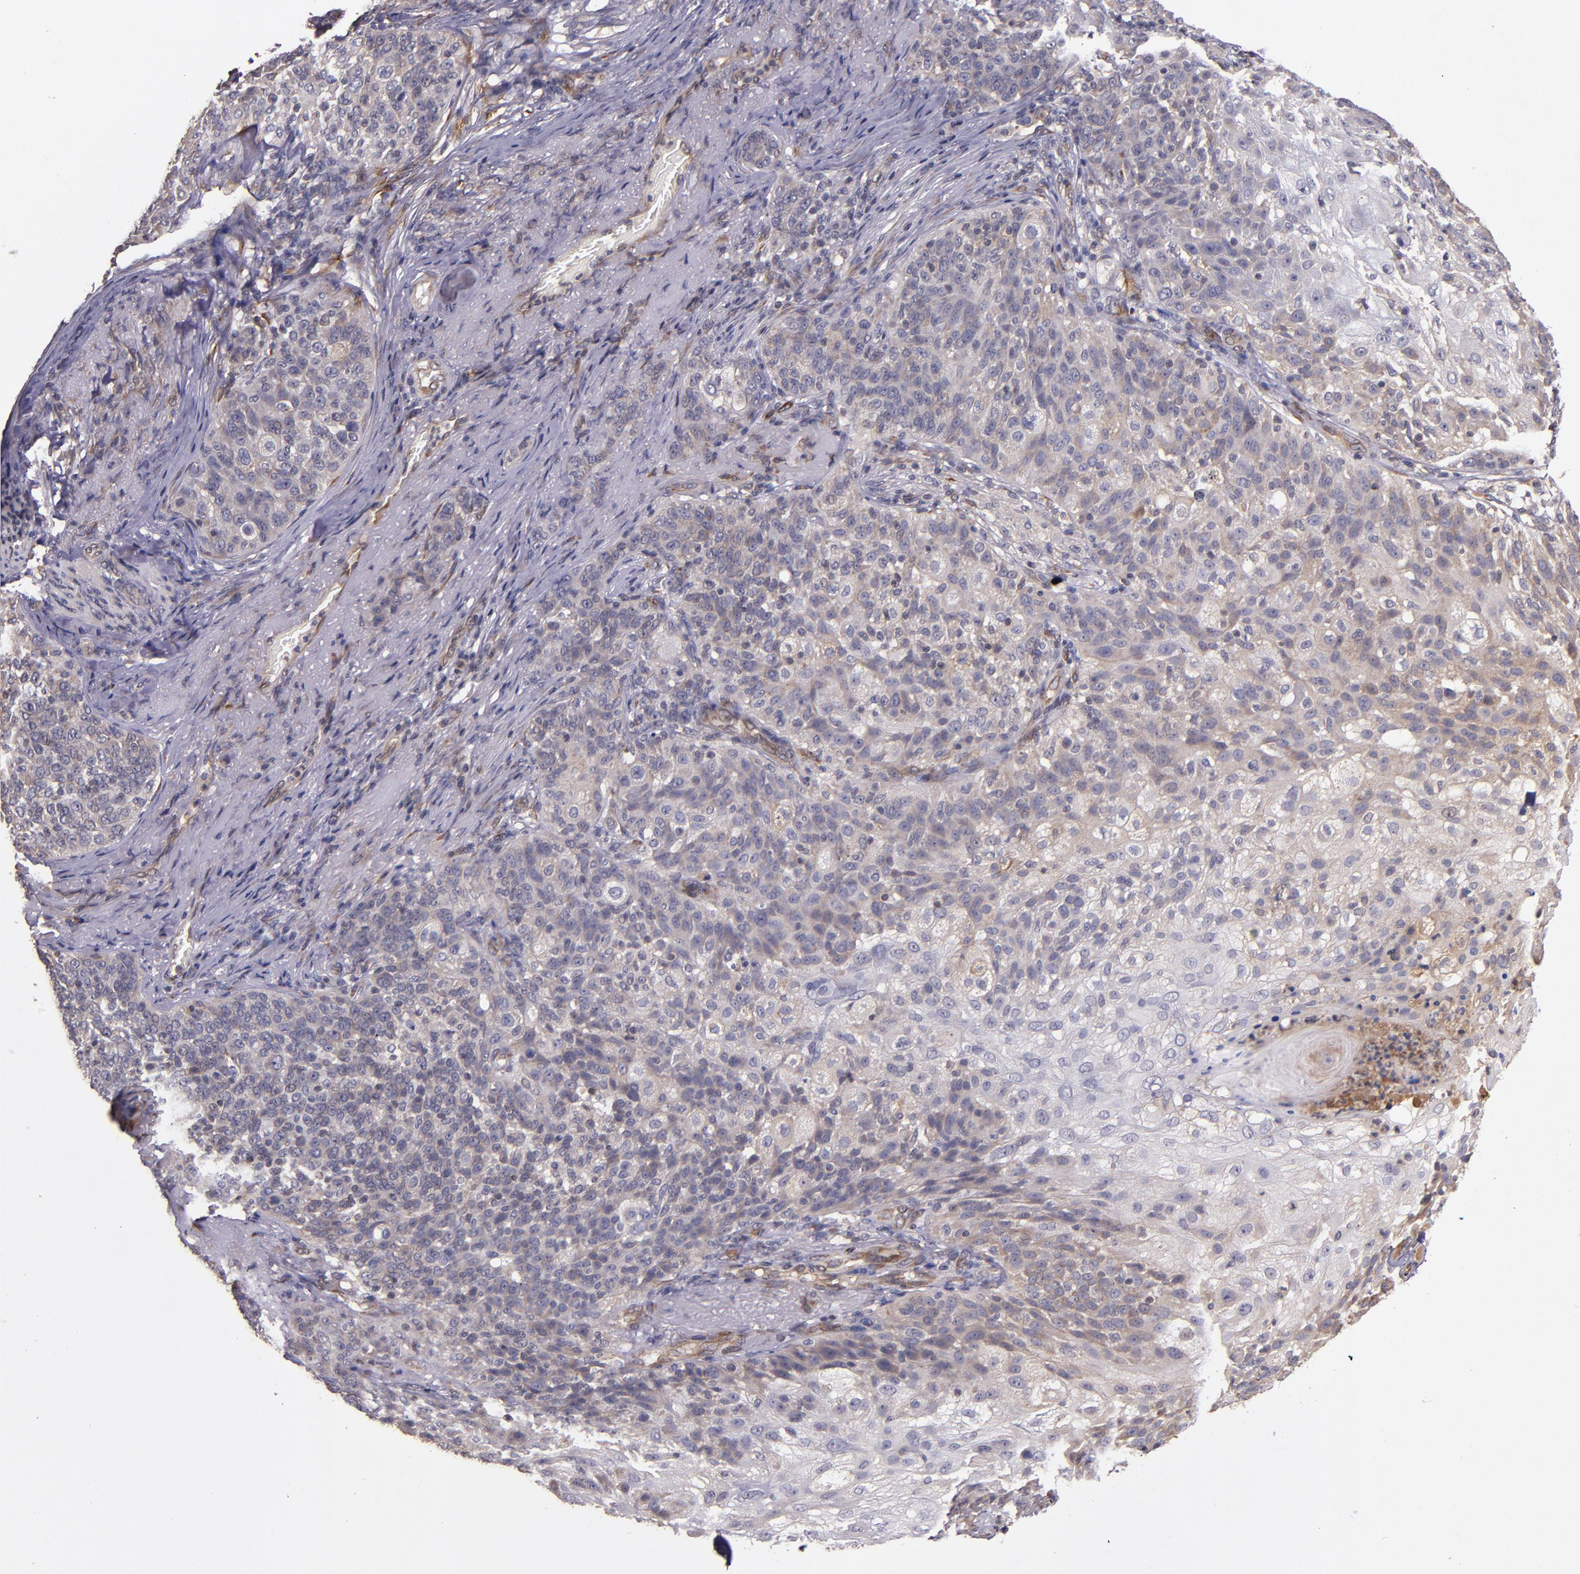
{"staining": {"intensity": "weak", "quantity": "<25%", "location": "cytoplasmic/membranous"}, "tissue": "skin cancer", "cell_type": "Tumor cells", "image_type": "cancer", "snomed": [{"axis": "morphology", "description": "Normal tissue, NOS"}, {"axis": "morphology", "description": "Squamous cell carcinoma, NOS"}, {"axis": "topography", "description": "Skin"}], "caption": "Immunohistochemistry histopathology image of neoplastic tissue: skin squamous cell carcinoma stained with DAB (3,3'-diaminobenzidine) displays no significant protein staining in tumor cells. (Brightfield microscopy of DAB (3,3'-diaminobenzidine) IHC at high magnification).", "gene": "PRAF2", "patient": {"sex": "female", "age": 83}}